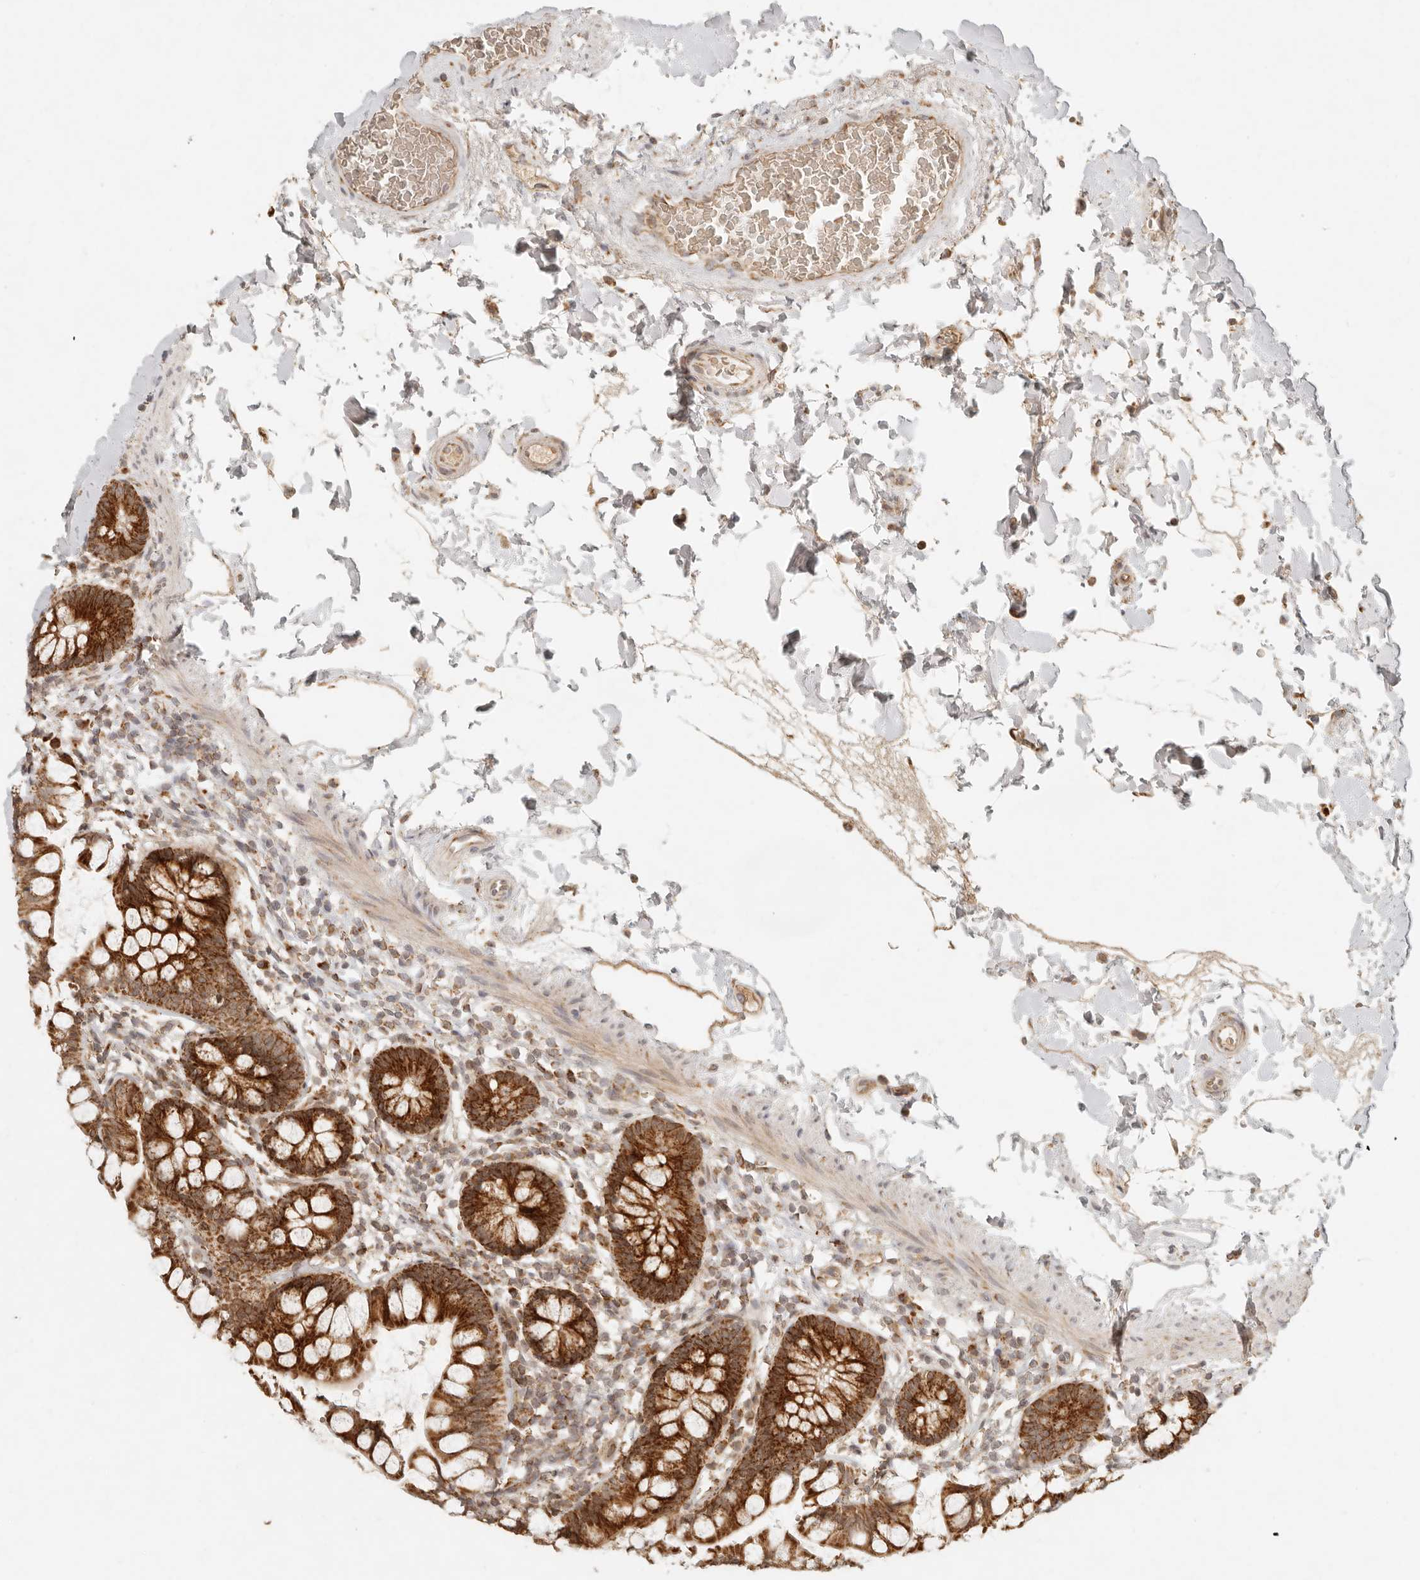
{"staining": {"intensity": "strong", "quantity": ">75%", "location": "cytoplasmic/membranous"}, "tissue": "small intestine", "cell_type": "Glandular cells", "image_type": "normal", "snomed": [{"axis": "morphology", "description": "Normal tissue, NOS"}, {"axis": "topography", "description": "Small intestine"}], "caption": "Protein analysis of normal small intestine shows strong cytoplasmic/membranous staining in about >75% of glandular cells.", "gene": "MRPL55", "patient": {"sex": "female", "age": 84}}